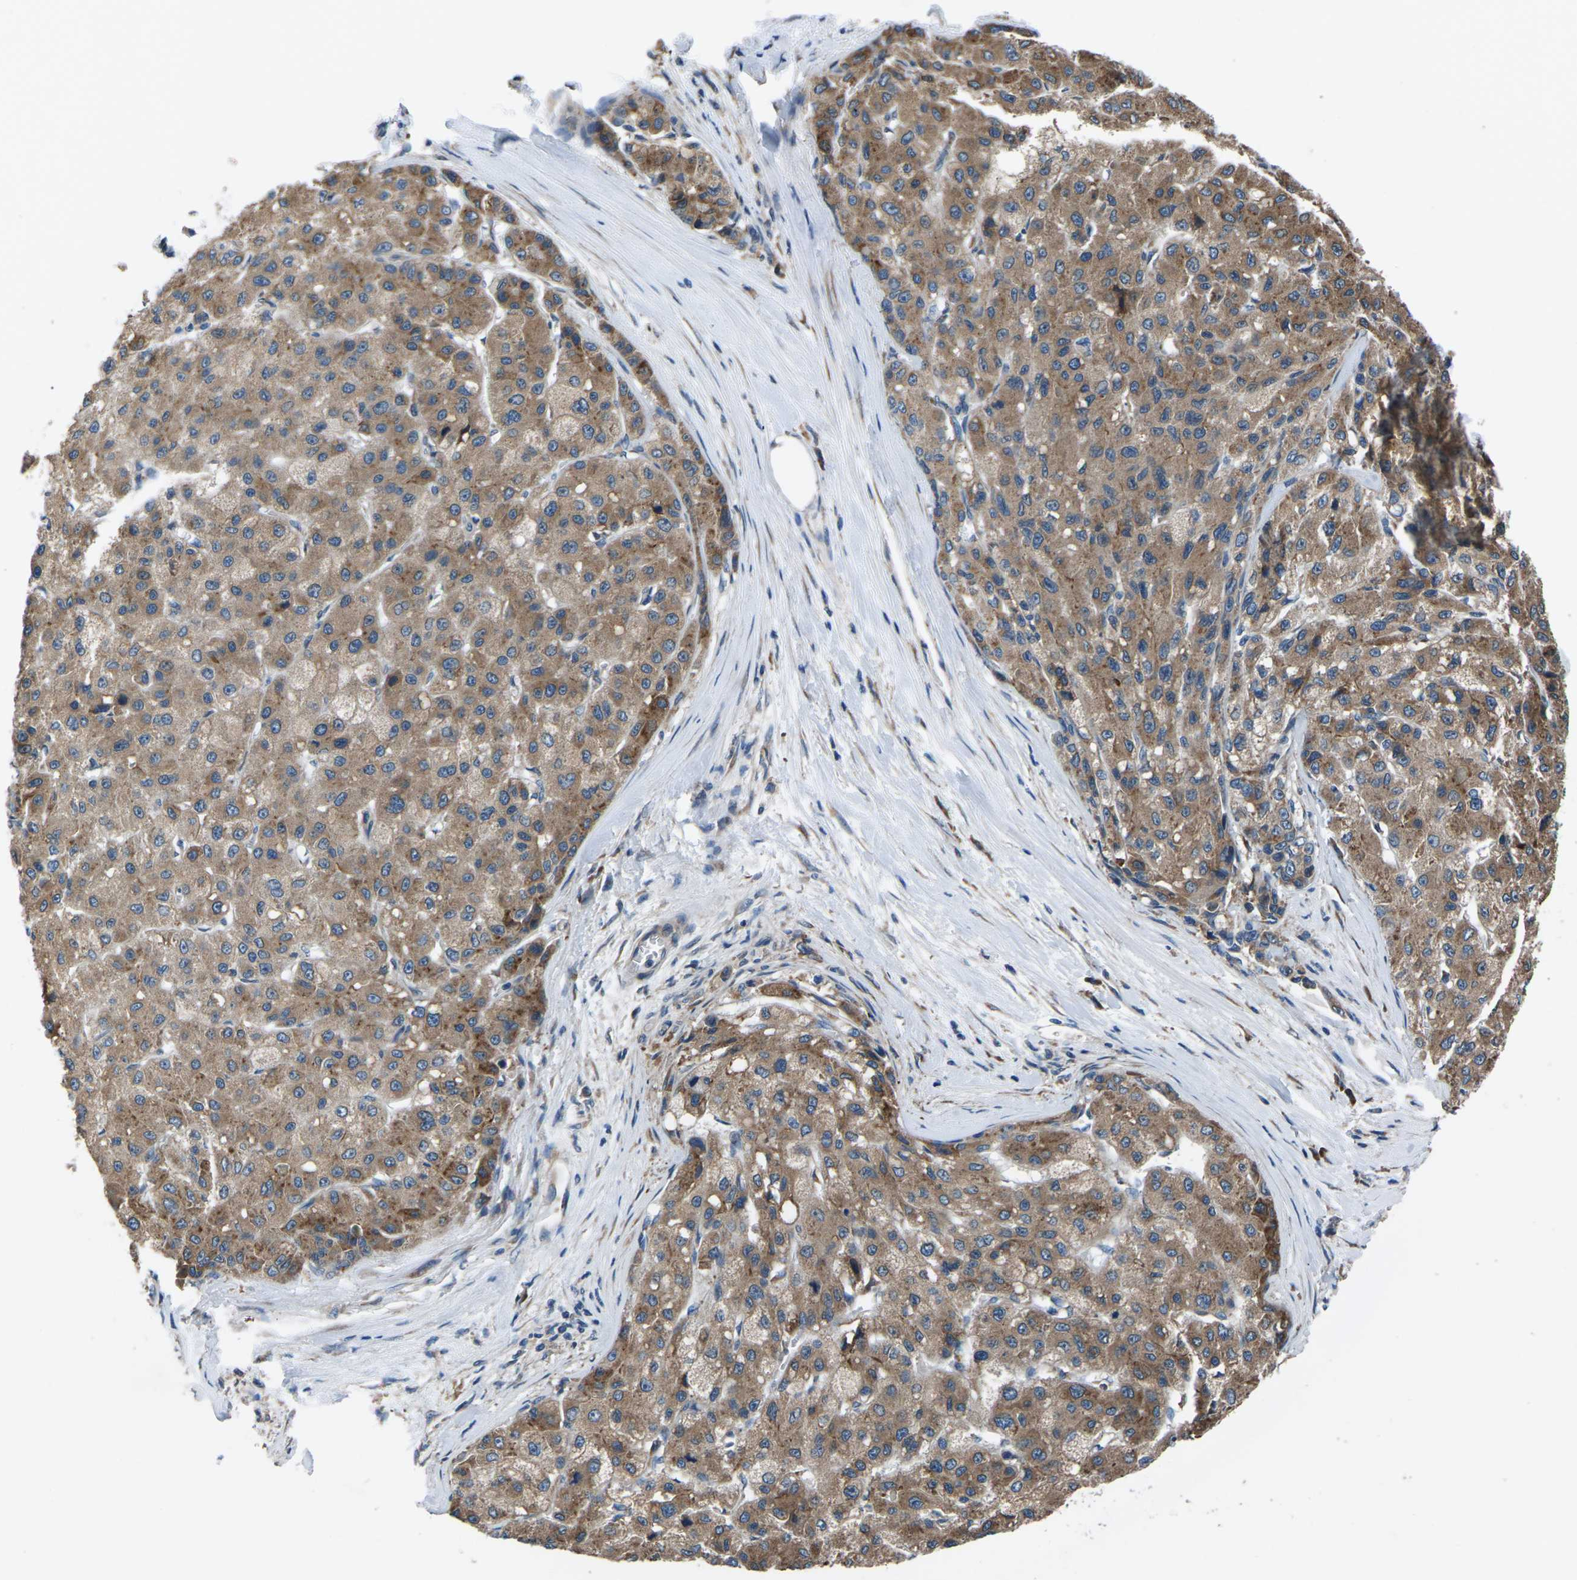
{"staining": {"intensity": "moderate", "quantity": ">75%", "location": "cytoplasmic/membranous"}, "tissue": "liver cancer", "cell_type": "Tumor cells", "image_type": "cancer", "snomed": [{"axis": "morphology", "description": "Carcinoma, Hepatocellular, NOS"}, {"axis": "topography", "description": "Liver"}], "caption": "Tumor cells demonstrate moderate cytoplasmic/membranous expression in approximately >75% of cells in liver cancer (hepatocellular carcinoma). The staining was performed using DAB (3,3'-diaminobenzidine) to visualize the protein expression in brown, while the nuclei were stained in blue with hematoxylin (Magnification: 20x).", "gene": "GABRP", "patient": {"sex": "male", "age": 80}}